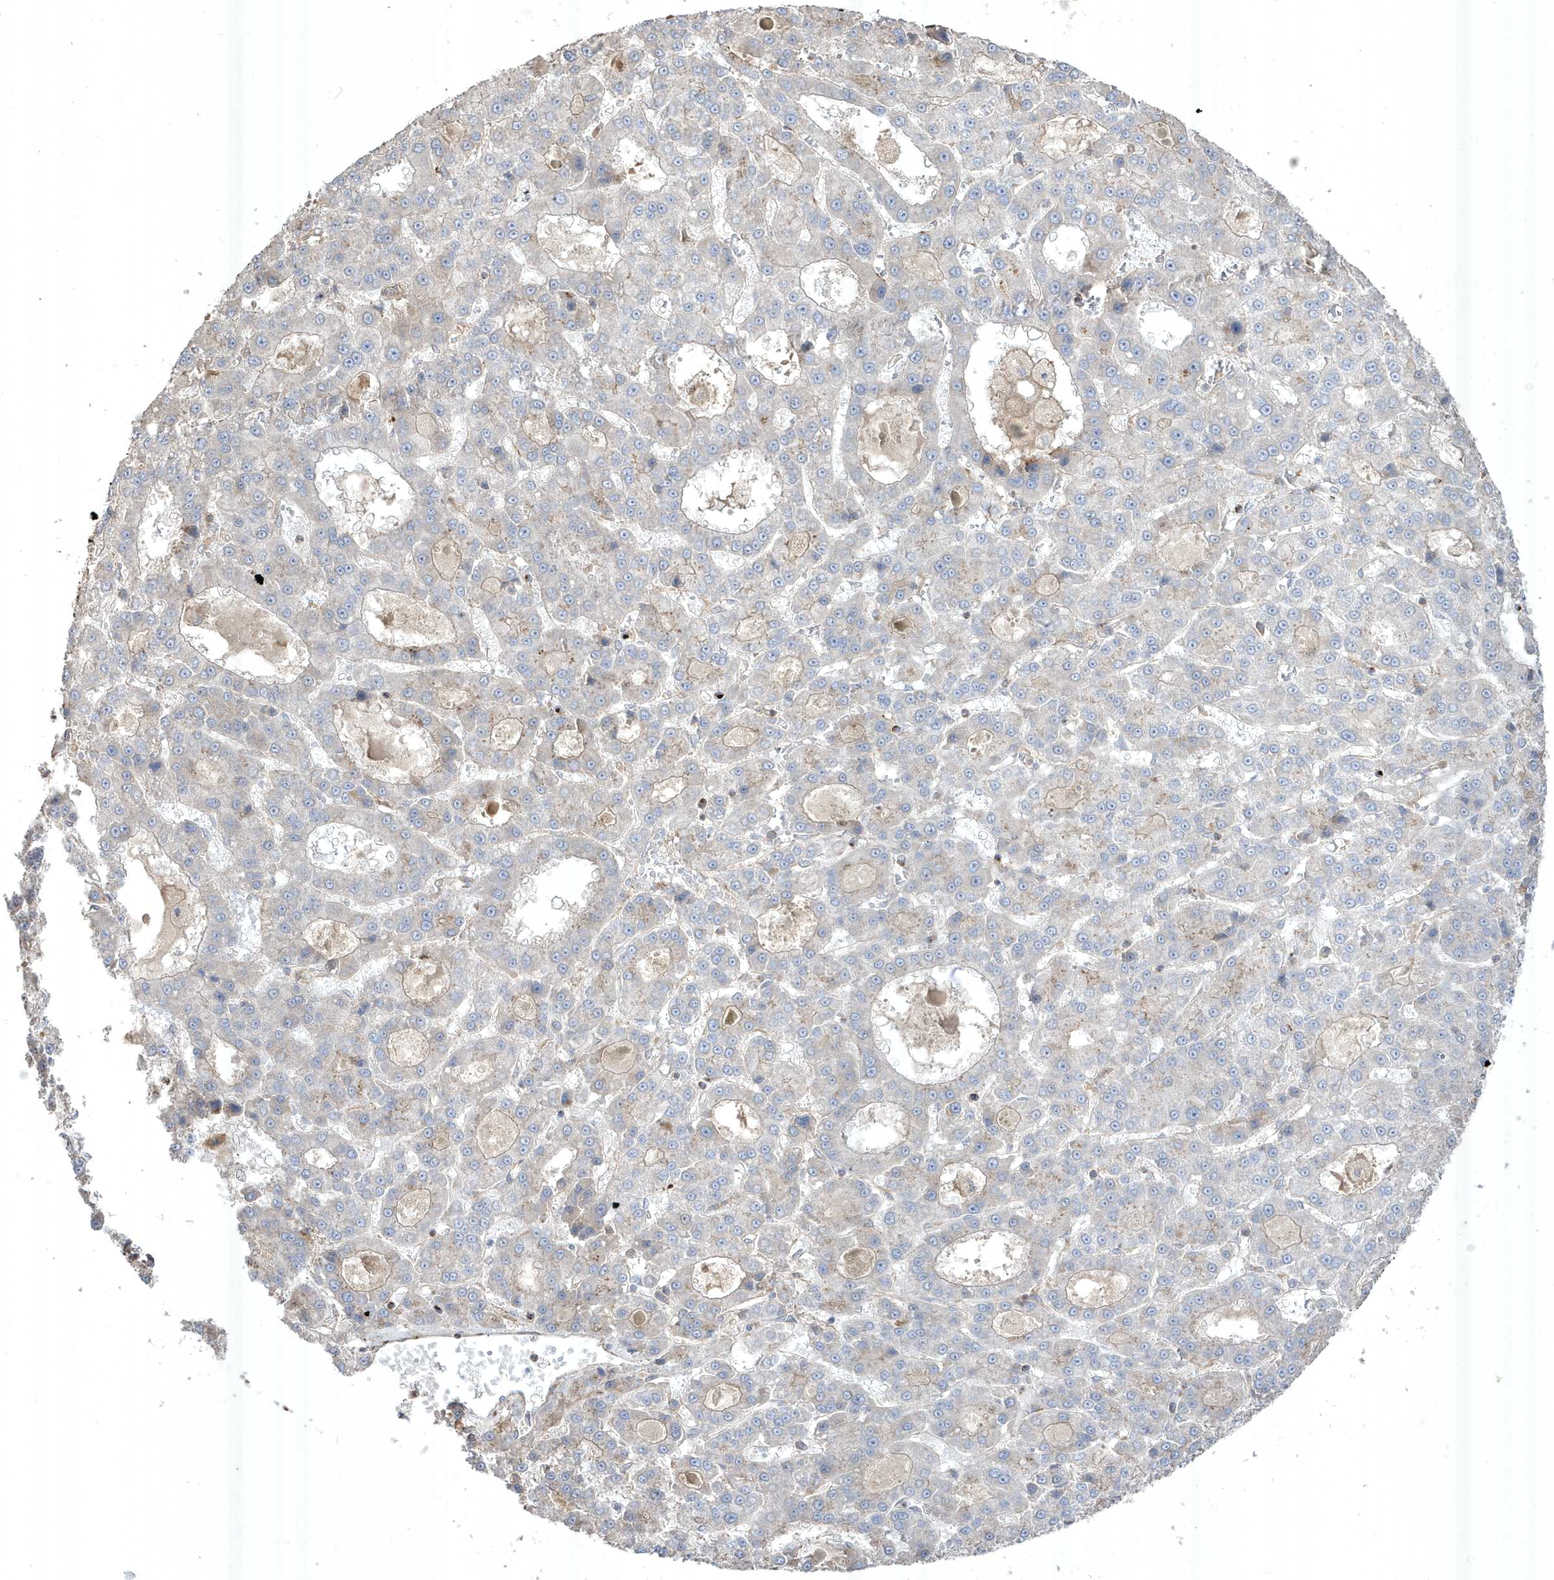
{"staining": {"intensity": "negative", "quantity": "none", "location": "none"}, "tissue": "liver cancer", "cell_type": "Tumor cells", "image_type": "cancer", "snomed": [{"axis": "morphology", "description": "Carcinoma, Hepatocellular, NOS"}, {"axis": "topography", "description": "Liver"}], "caption": "Immunohistochemistry (IHC) histopathology image of neoplastic tissue: liver hepatocellular carcinoma stained with DAB reveals no significant protein expression in tumor cells.", "gene": "CETN3", "patient": {"sex": "male", "age": 70}}